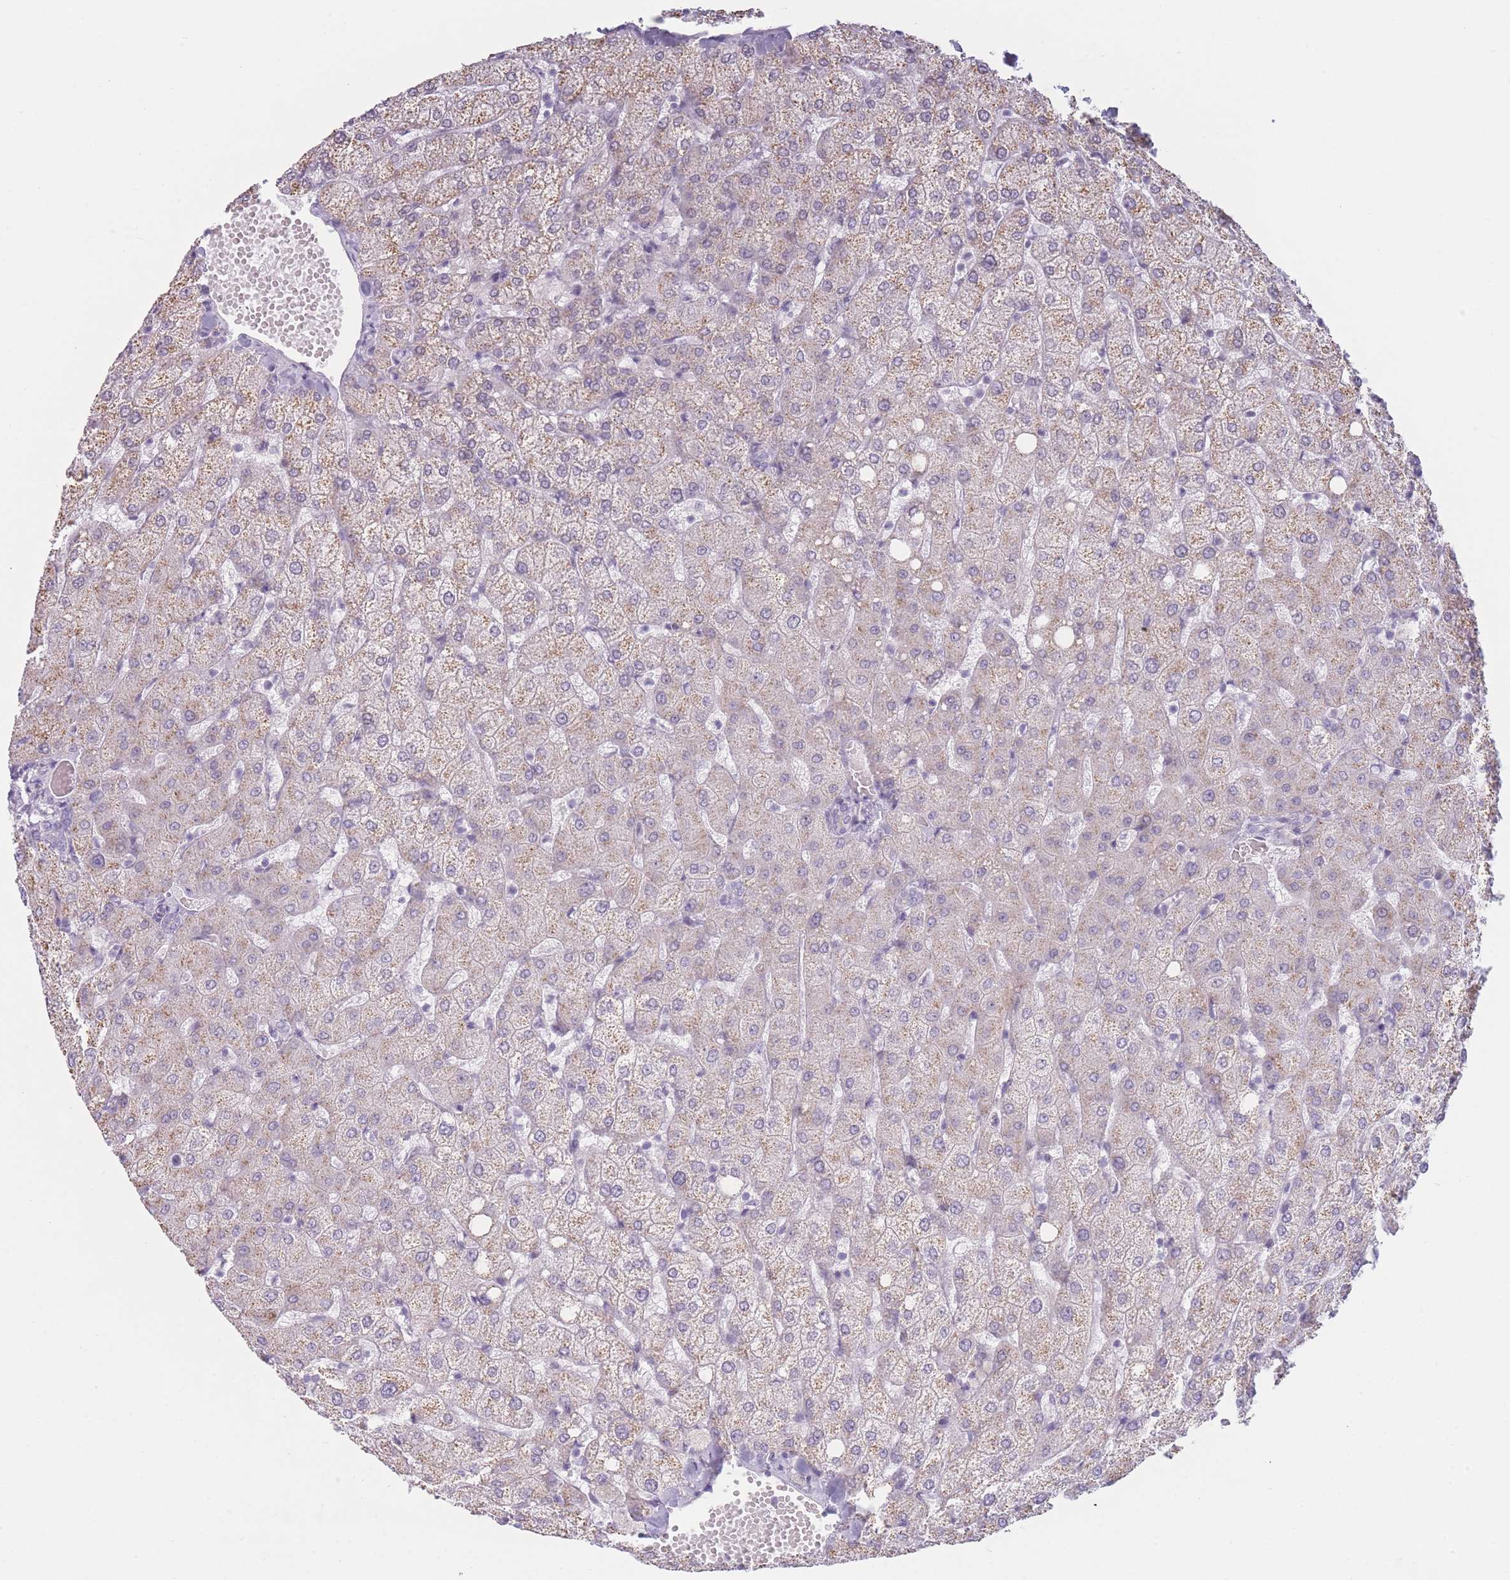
{"staining": {"intensity": "negative", "quantity": "none", "location": "none"}, "tissue": "liver", "cell_type": "Cholangiocytes", "image_type": "normal", "snomed": [{"axis": "morphology", "description": "Normal tissue, NOS"}, {"axis": "topography", "description": "Liver"}], "caption": "Immunohistochemistry histopathology image of benign human liver stained for a protein (brown), which demonstrates no staining in cholangiocytes. Brightfield microscopy of immunohistochemistry (IHC) stained with DAB (3,3'-diaminobenzidine) (brown) and hematoxylin (blue), captured at high magnification.", "gene": "PLEKHG2", "patient": {"sex": "female", "age": 54}}